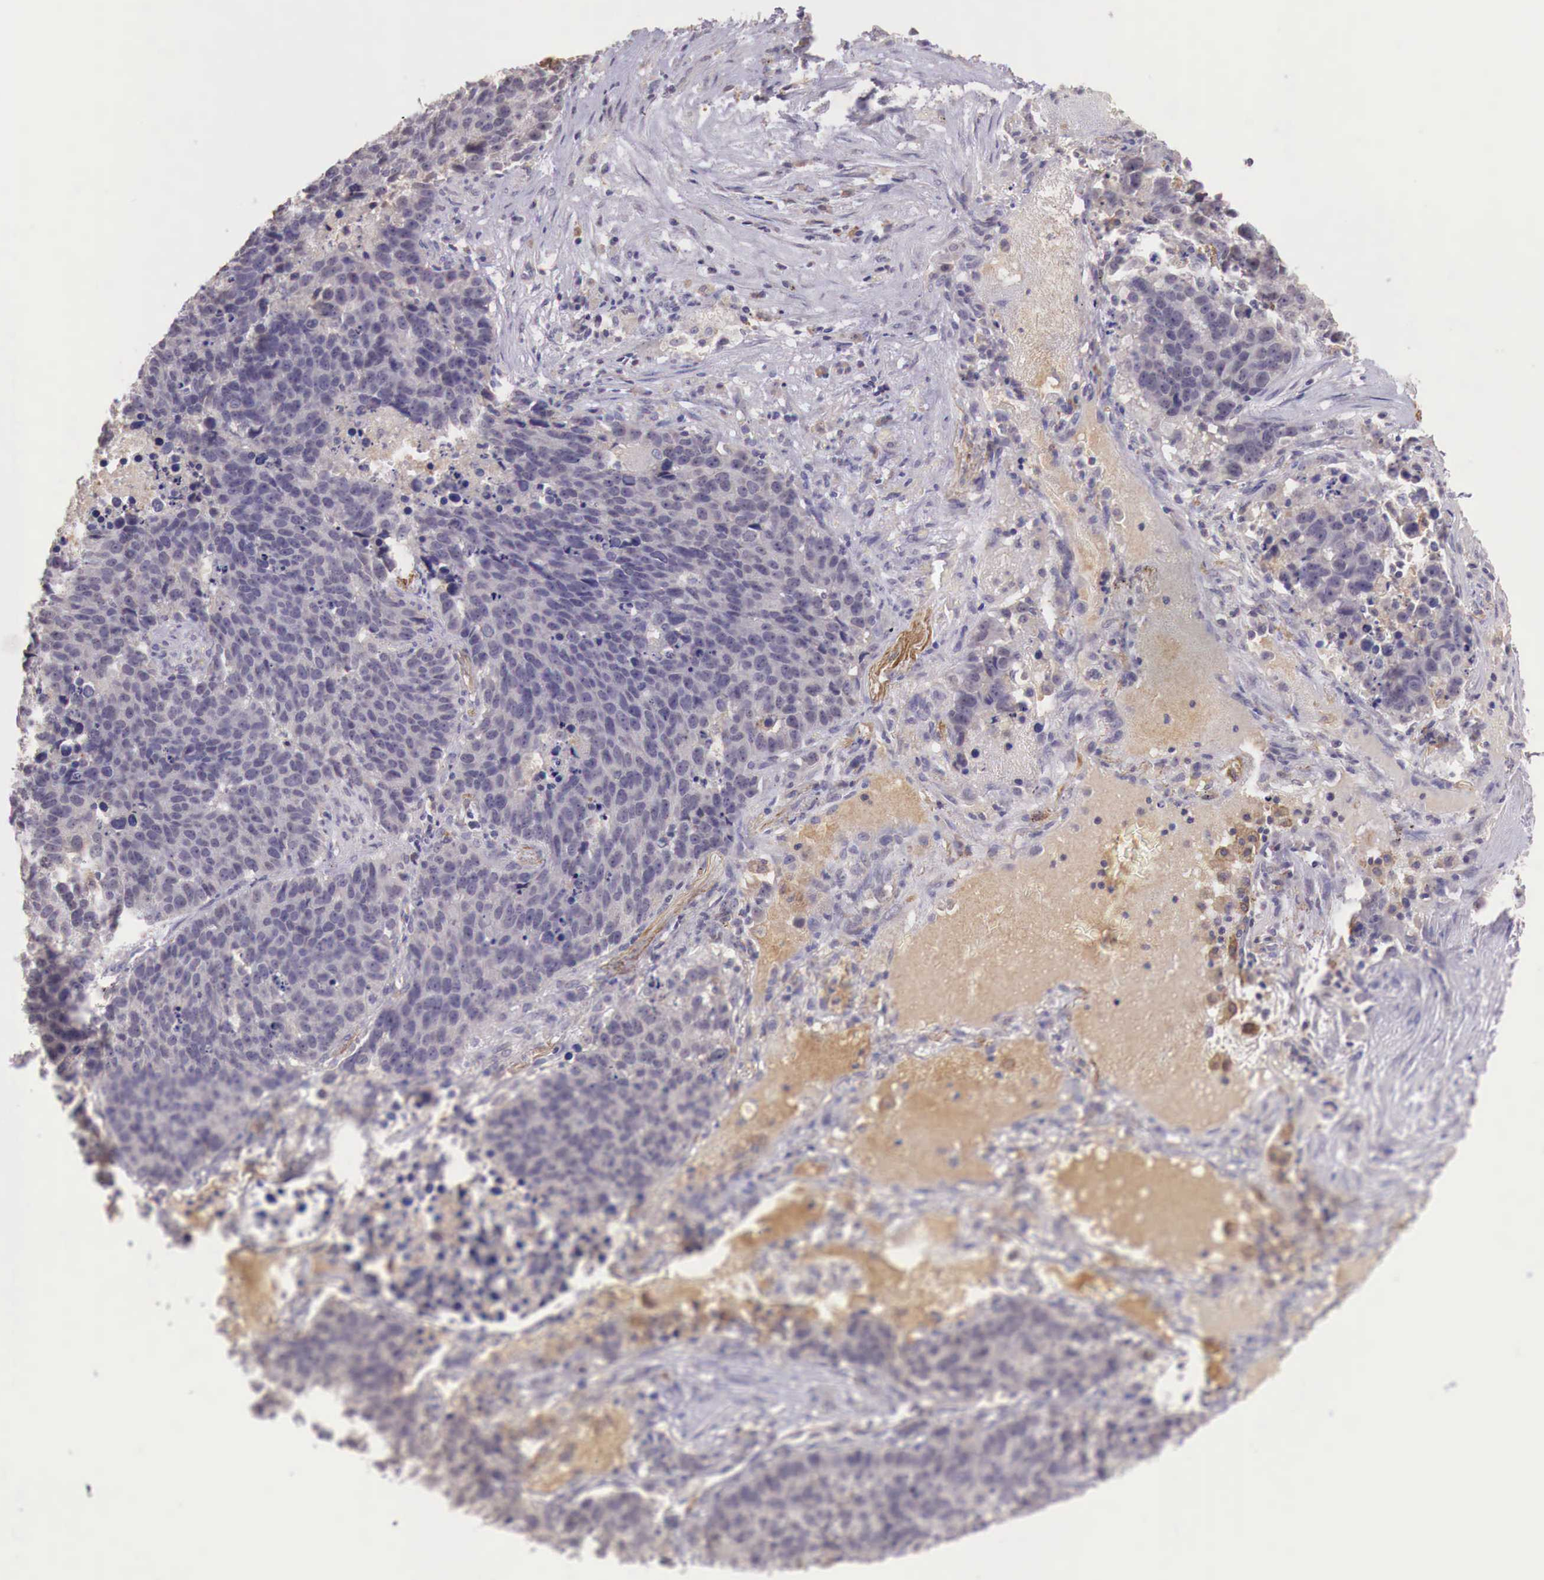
{"staining": {"intensity": "negative", "quantity": "none", "location": "none"}, "tissue": "lung cancer", "cell_type": "Tumor cells", "image_type": "cancer", "snomed": [{"axis": "morphology", "description": "Carcinoid, malignant, NOS"}, {"axis": "topography", "description": "Lung"}], "caption": "Tumor cells show no significant expression in carcinoid (malignant) (lung).", "gene": "CHRDL1", "patient": {"sex": "male", "age": 60}}